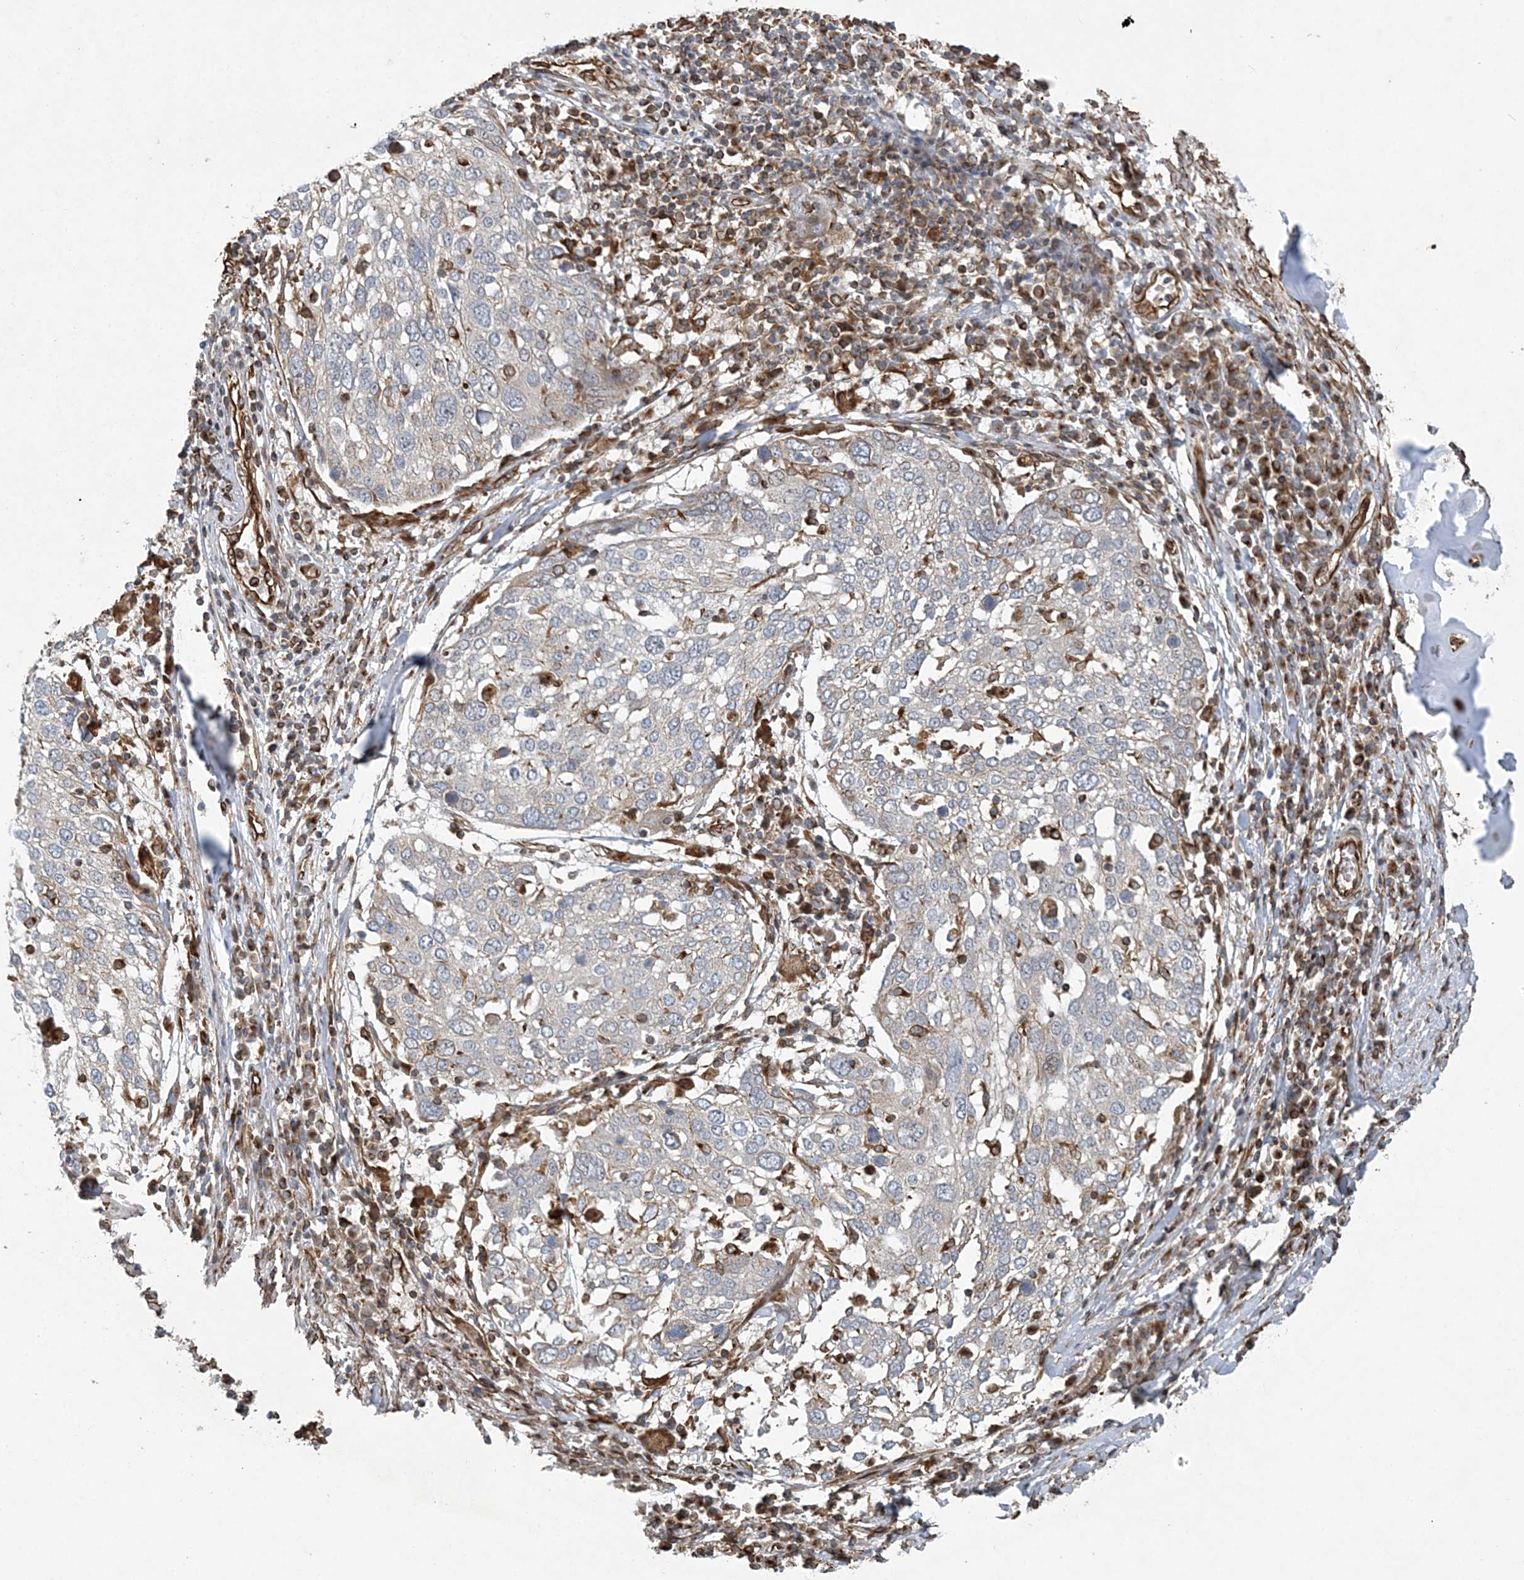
{"staining": {"intensity": "negative", "quantity": "none", "location": "none"}, "tissue": "lung cancer", "cell_type": "Tumor cells", "image_type": "cancer", "snomed": [{"axis": "morphology", "description": "Squamous cell carcinoma, NOS"}, {"axis": "topography", "description": "Lung"}], "caption": "The histopathology image reveals no staining of tumor cells in squamous cell carcinoma (lung). The staining was performed using DAB (3,3'-diaminobenzidine) to visualize the protein expression in brown, while the nuclei were stained in blue with hematoxylin (Magnification: 20x).", "gene": "FAM114A2", "patient": {"sex": "male", "age": 65}}